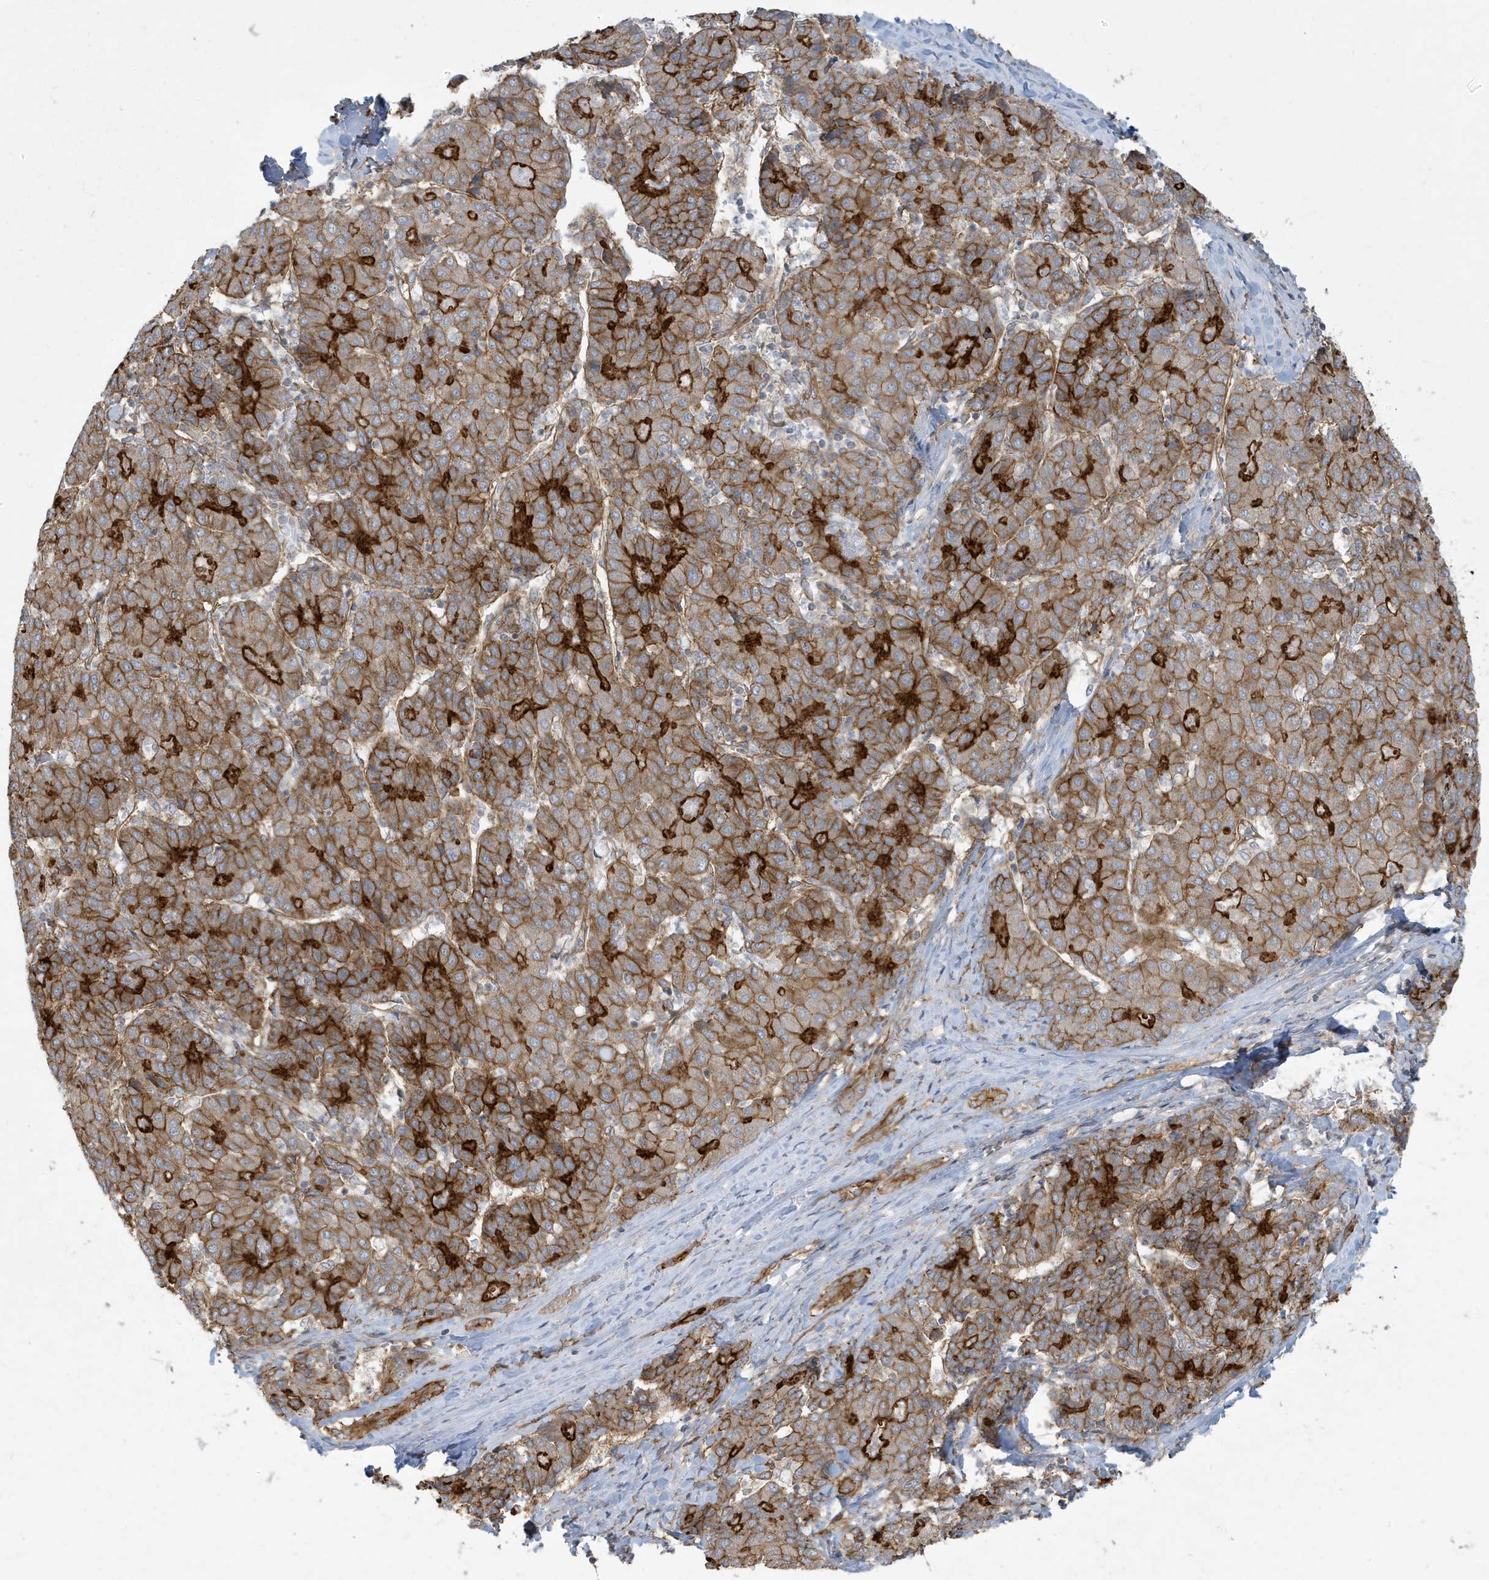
{"staining": {"intensity": "strong", "quantity": ">75%", "location": "cytoplasmic/membranous"}, "tissue": "liver cancer", "cell_type": "Tumor cells", "image_type": "cancer", "snomed": [{"axis": "morphology", "description": "Carcinoma, Hepatocellular, NOS"}, {"axis": "topography", "description": "Liver"}], "caption": "Immunohistochemical staining of human hepatocellular carcinoma (liver) exhibits high levels of strong cytoplasmic/membranous protein positivity in about >75% of tumor cells.", "gene": "ATP23", "patient": {"sex": "male", "age": 65}}